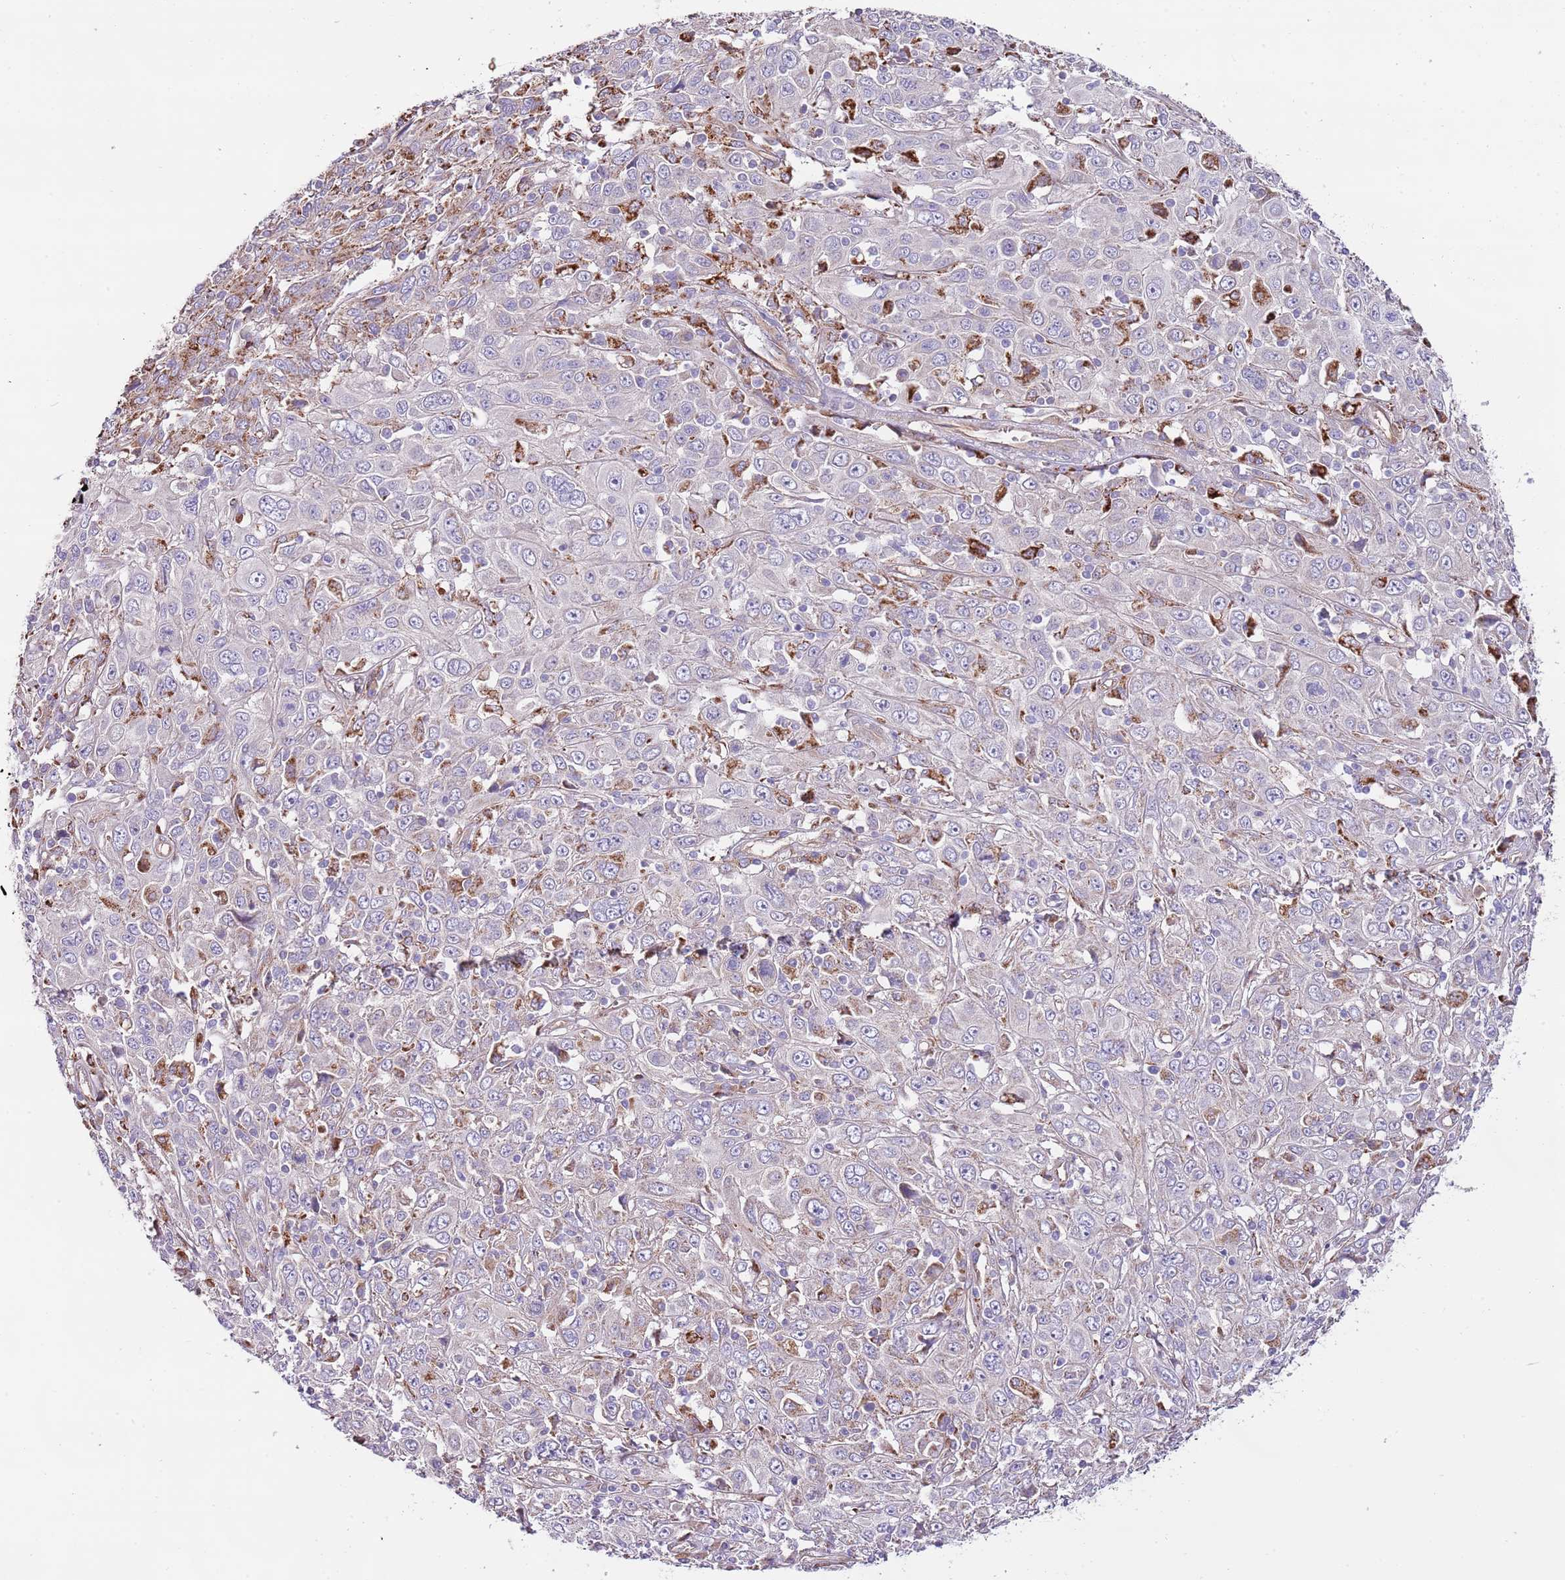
{"staining": {"intensity": "strong", "quantity": "<25%", "location": "cytoplasmic/membranous"}, "tissue": "cervical cancer", "cell_type": "Tumor cells", "image_type": "cancer", "snomed": [{"axis": "morphology", "description": "Squamous cell carcinoma, NOS"}, {"axis": "topography", "description": "Cervix"}], "caption": "This histopathology image exhibits immunohistochemistry staining of human cervical squamous cell carcinoma, with medium strong cytoplasmic/membranous expression in approximately <25% of tumor cells.", "gene": "DOCK6", "patient": {"sex": "female", "age": 46}}